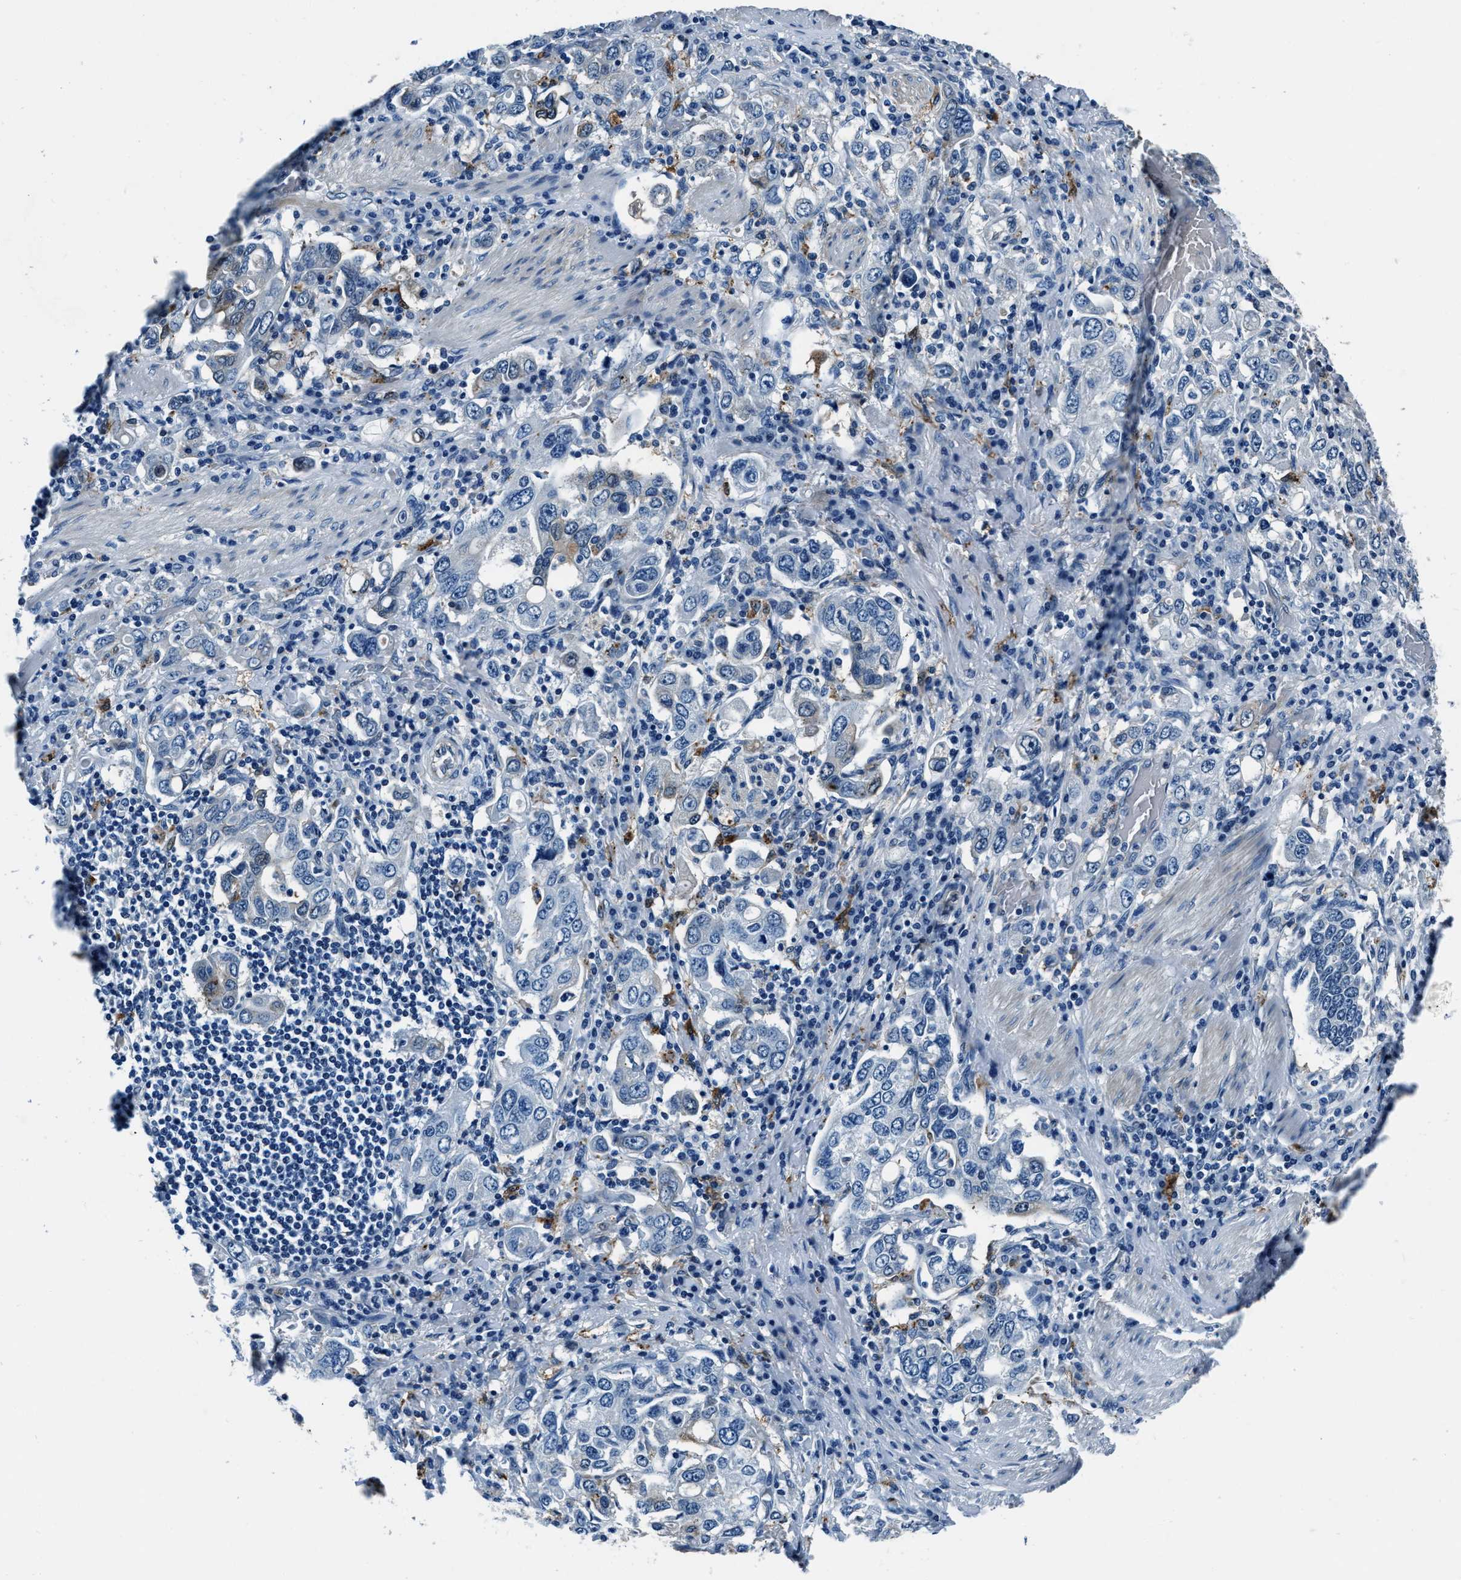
{"staining": {"intensity": "moderate", "quantity": "<25%", "location": "cytoplasmic/membranous"}, "tissue": "stomach cancer", "cell_type": "Tumor cells", "image_type": "cancer", "snomed": [{"axis": "morphology", "description": "Adenocarcinoma, NOS"}, {"axis": "topography", "description": "Stomach, upper"}], "caption": "There is low levels of moderate cytoplasmic/membranous positivity in tumor cells of adenocarcinoma (stomach), as demonstrated by immunohistochemical staining (brown color).", "gene": "PTPDC1", "patient": {"sex": "male", "age": 62}}